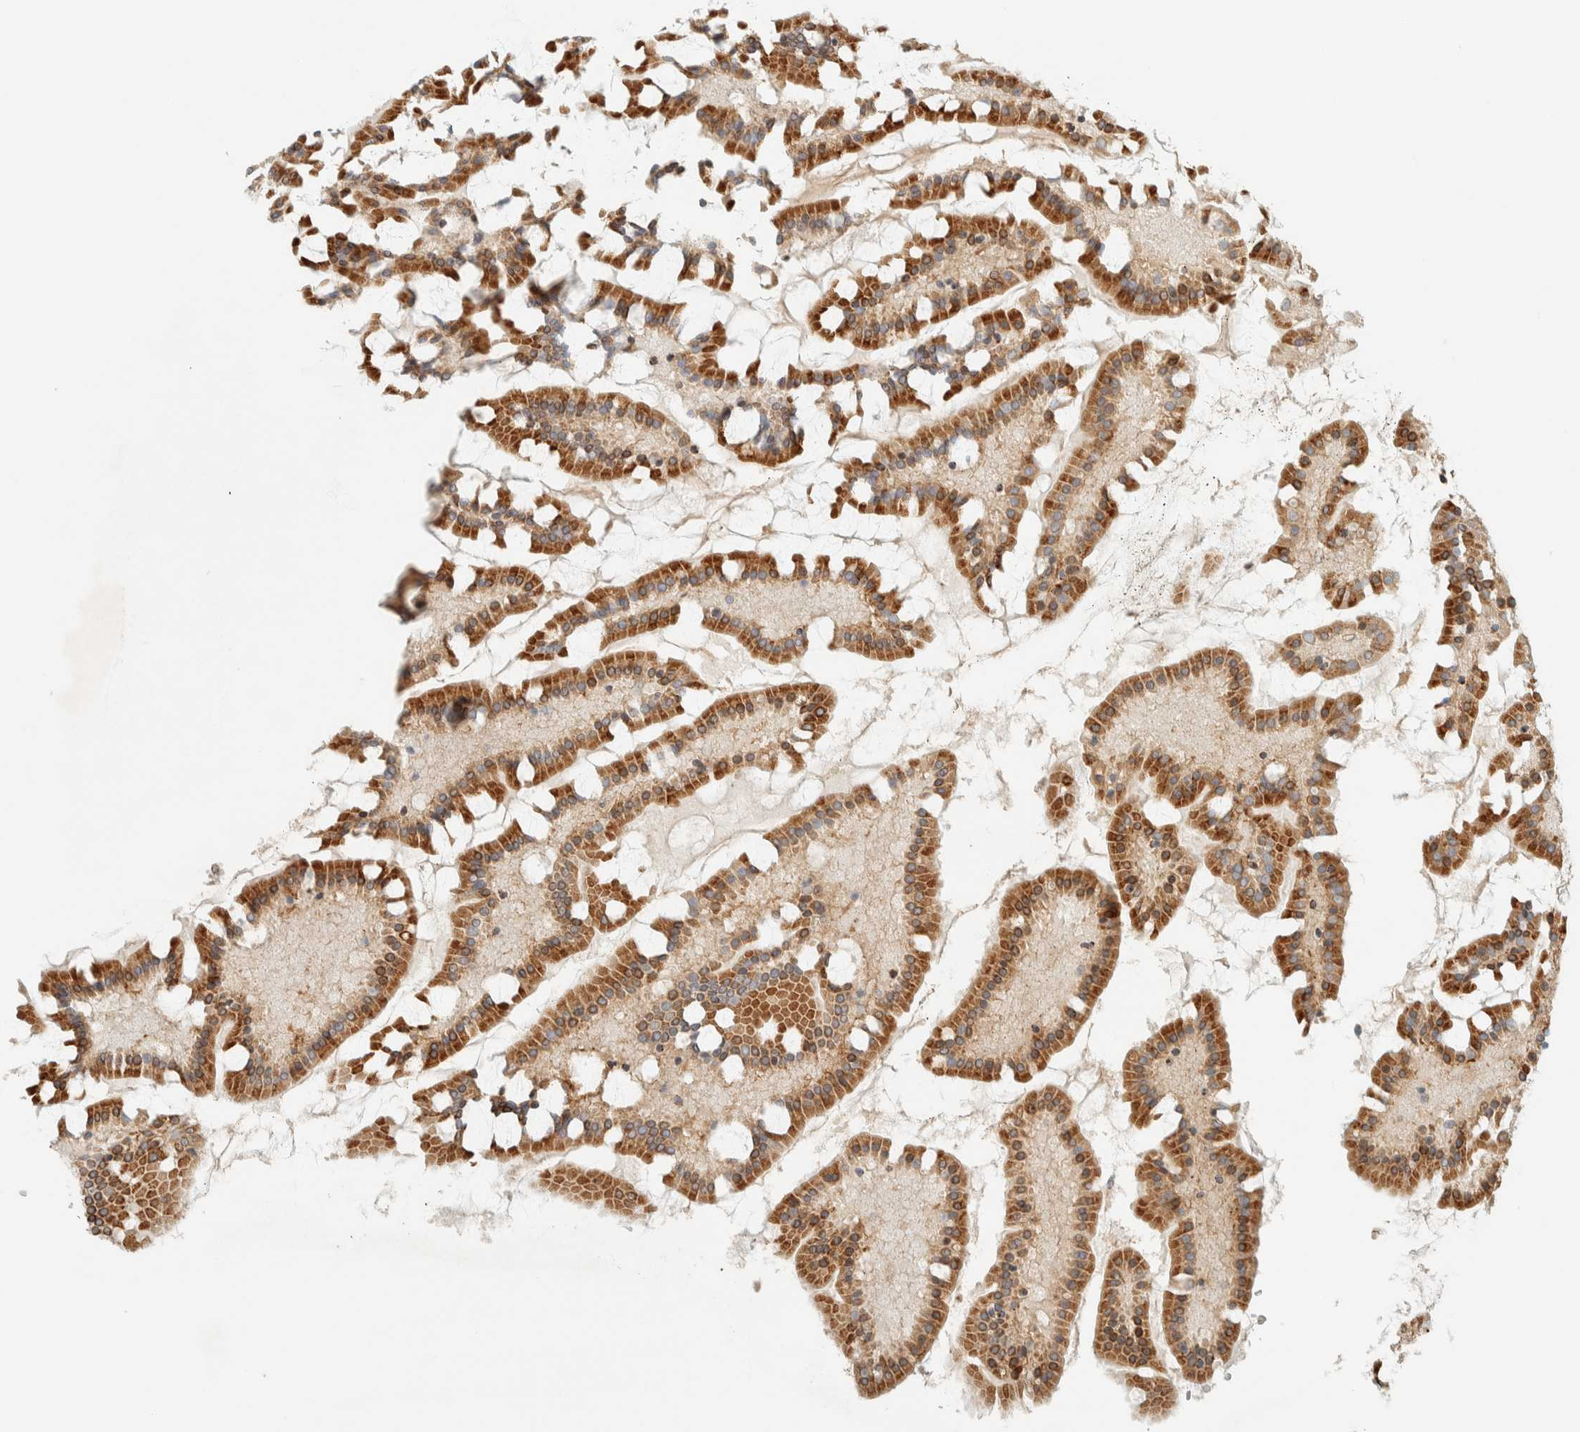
{"staining": {"intensity": "strong", "quantity": ">75%", "location": "cytoplasmic/membranous"}, "tissue": "small intestine", "cell_type": "Glandular cells", "image_type": "normal", "snomed": [{"axis": "morphology", "description": "Normal tissue, NOS"}, {"axis": "topography", "description": "Small intestine"}], "caption": "A histopathology image showing strong cytoplasmic/membranous expression in about >75% of glandular cells in normal small intestine, as visualized by brown immunohistochemical staining.", "gene": "ITPRID1", "patient": {"sex": "male", "age": 41}}